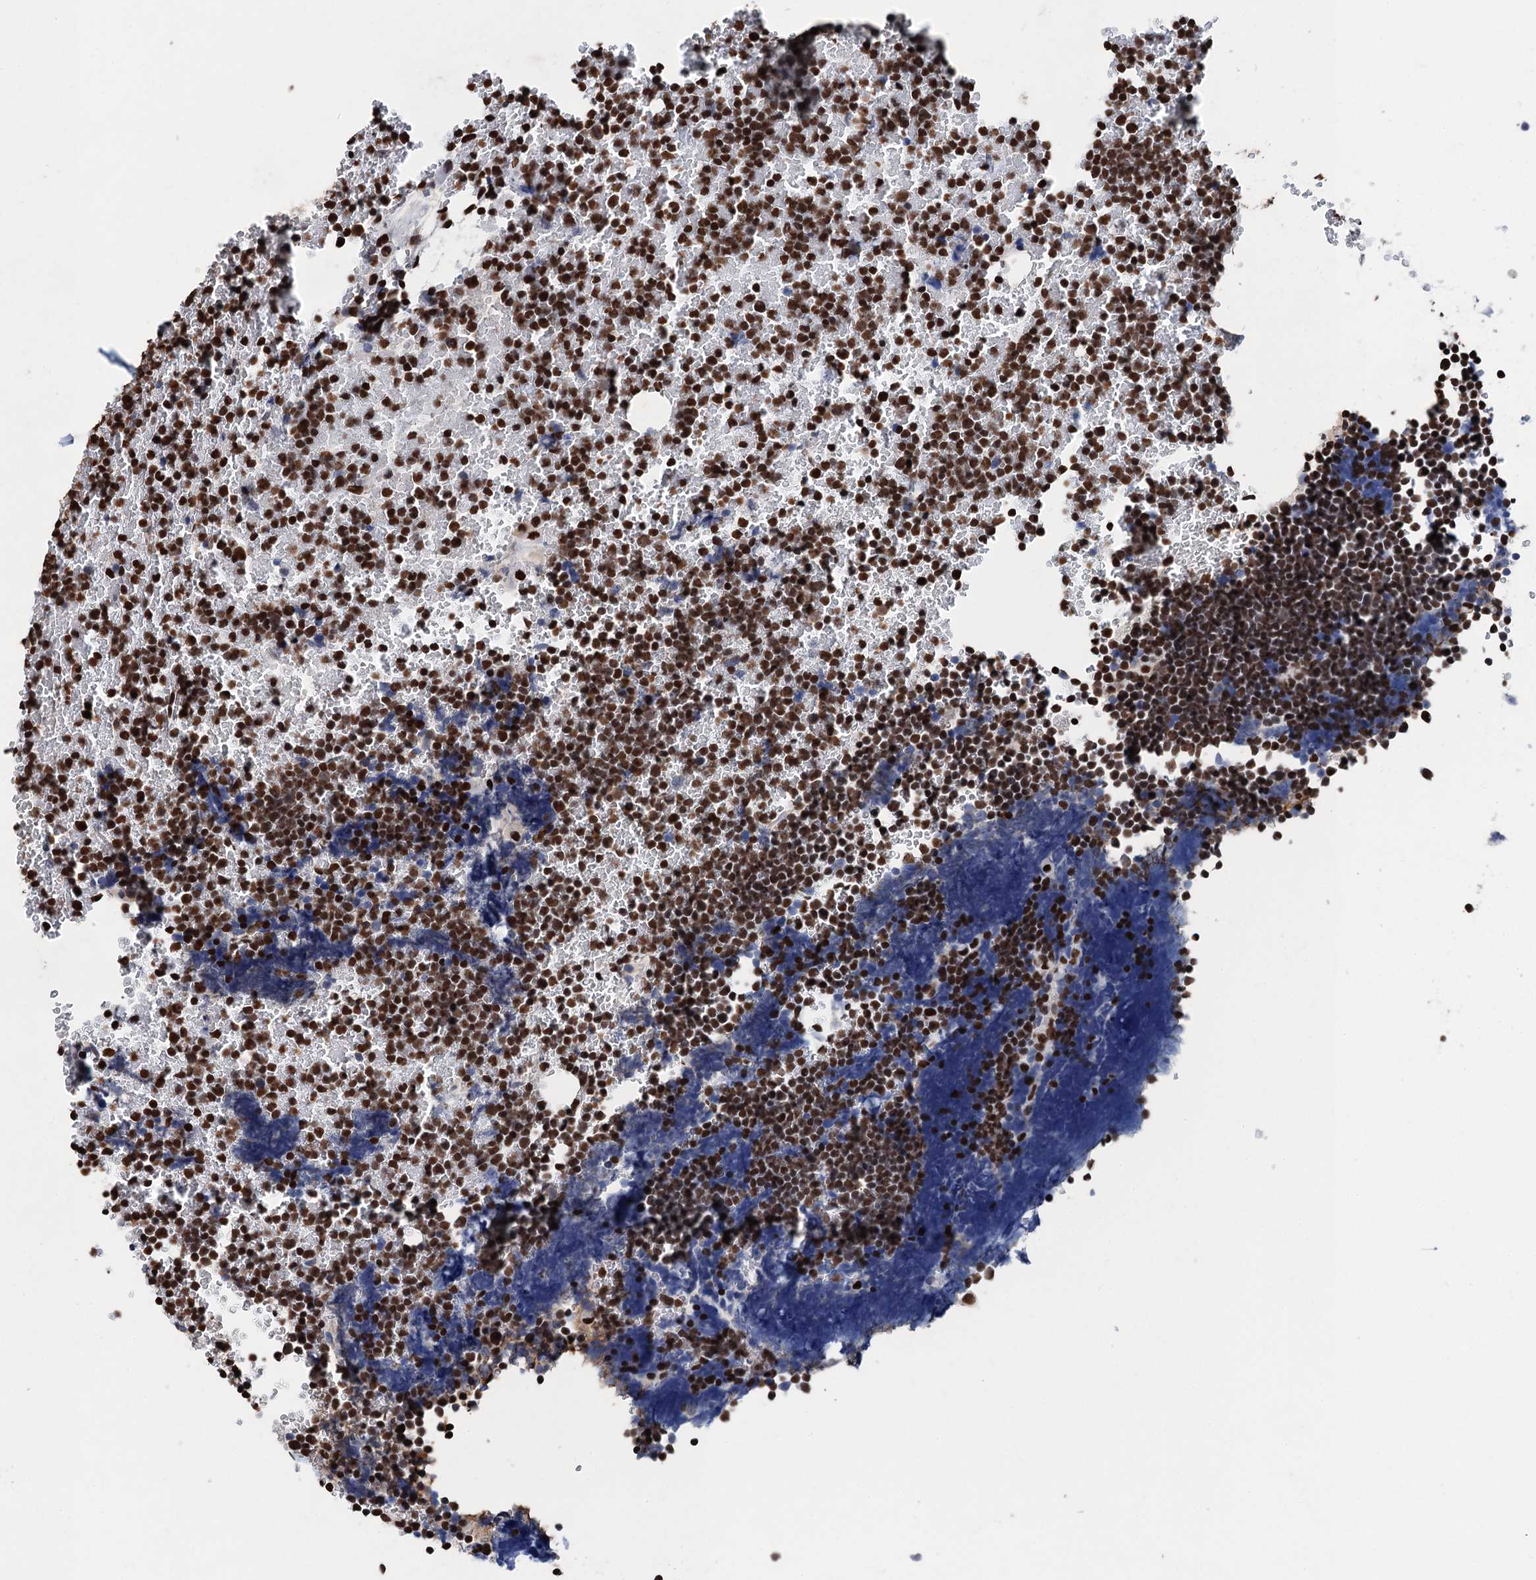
{"staining": {"intensity": "strong", "quantity": ">75%", "location": "nuclear"}, "tissue": "lymphoma", "cell_type": "Tumor cells", "image_type": "cancer", "snomed": [{"axis": "morphology", "description": "Malignant lymphoma, non-Hodgkin's type, High grade"}, {"axis": "topography", "description": "Lymph node"}], "caption": "Immunohistochemical staining of lymphoma exhibits high levels of strong nuclear expression in approximately >75% of tumor cells.", "gene": "UBA2", "patient": {"sex": "male", "age": 13}}